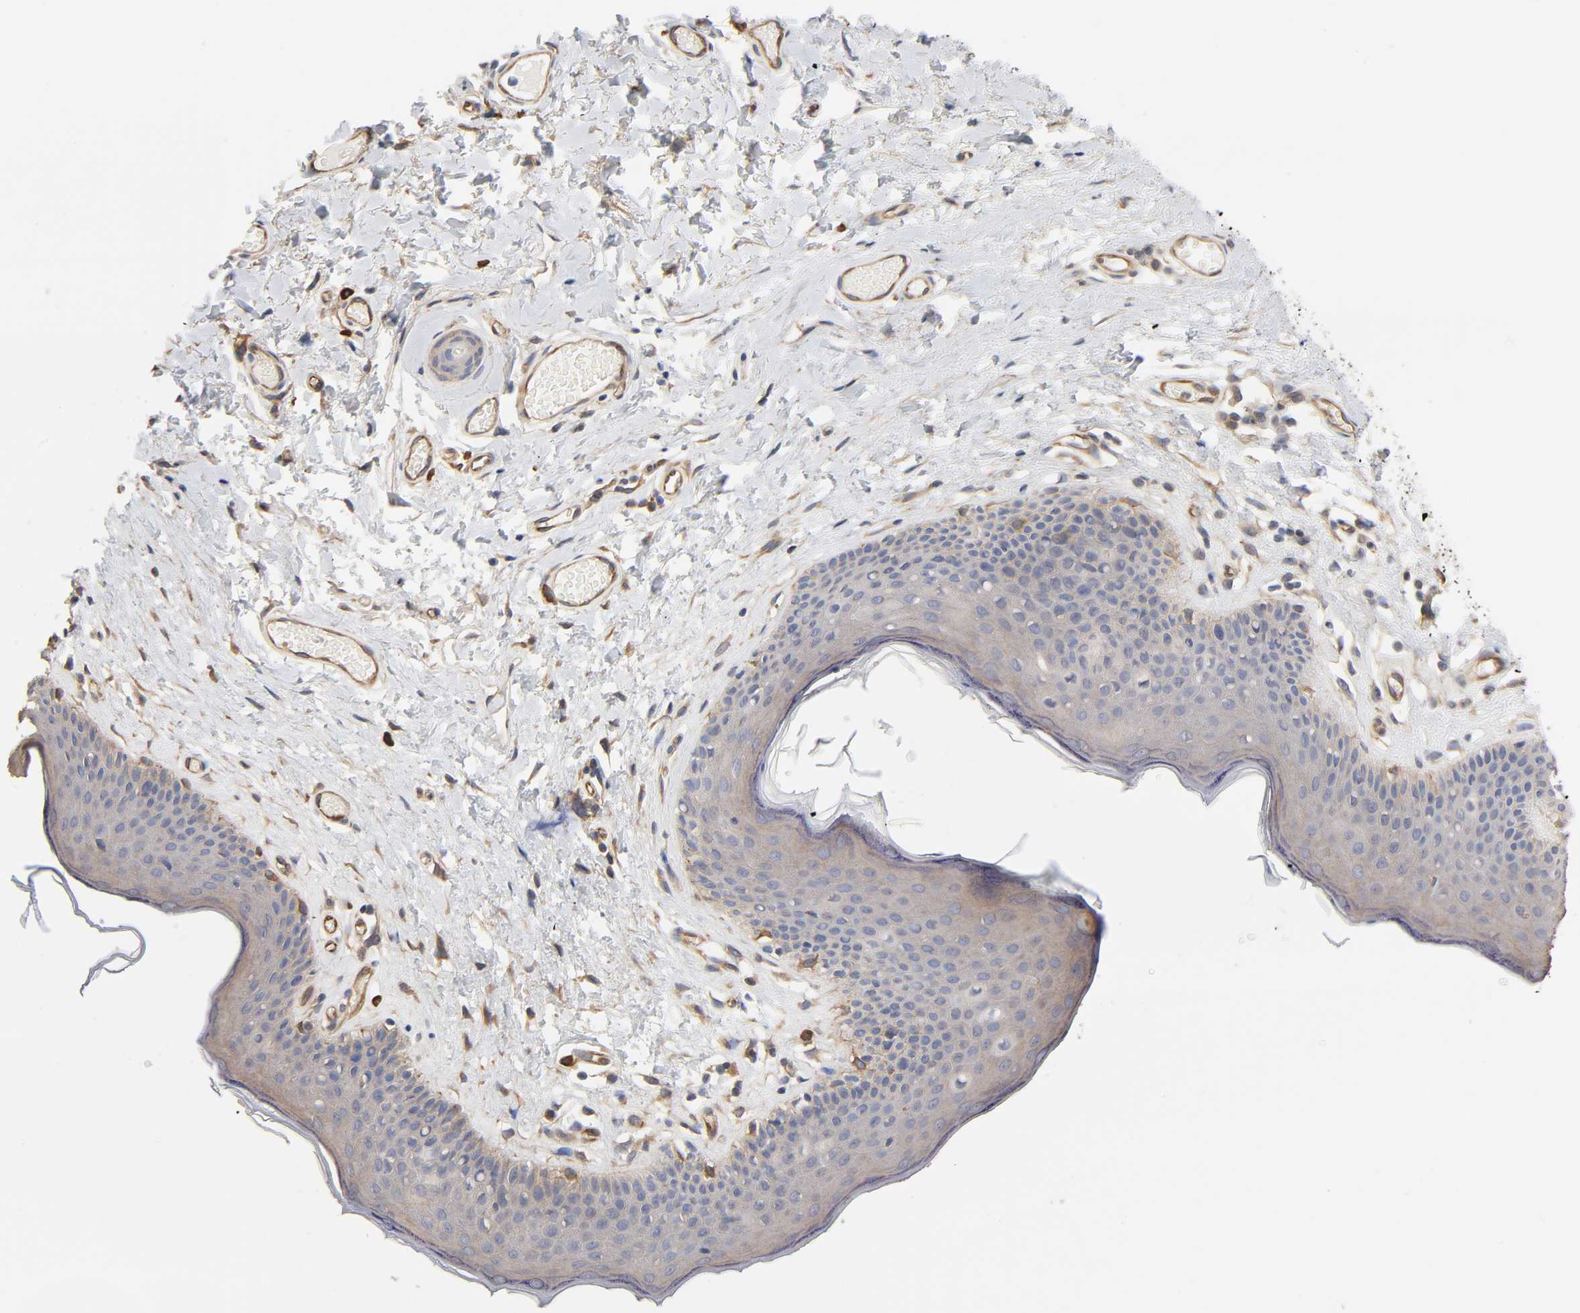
{"staining": {"intensity": "negative", "quantity": "none", "location": "none"}, "tissue": "skin", "cell_type": "Epidermal cells", "image_type": "normal", "snomed": [{"axis": "morphology", "description": "Normal tissue, NOS"}, {"axis": "morphology", "description": "Inflammation, NOS"}, {"axis": "topography", "description": "Vulva"}], "caption": "There is no significant positivity in epidermal cells of skin. (Stains: DAB (3,3'-diaminobenzidine) IHC with hematoxylin counter stain, Microscopy: brightfield microscopy at high magnification).", "gene": "RAB13", "patient": {"sex": "female", "age": 84}}